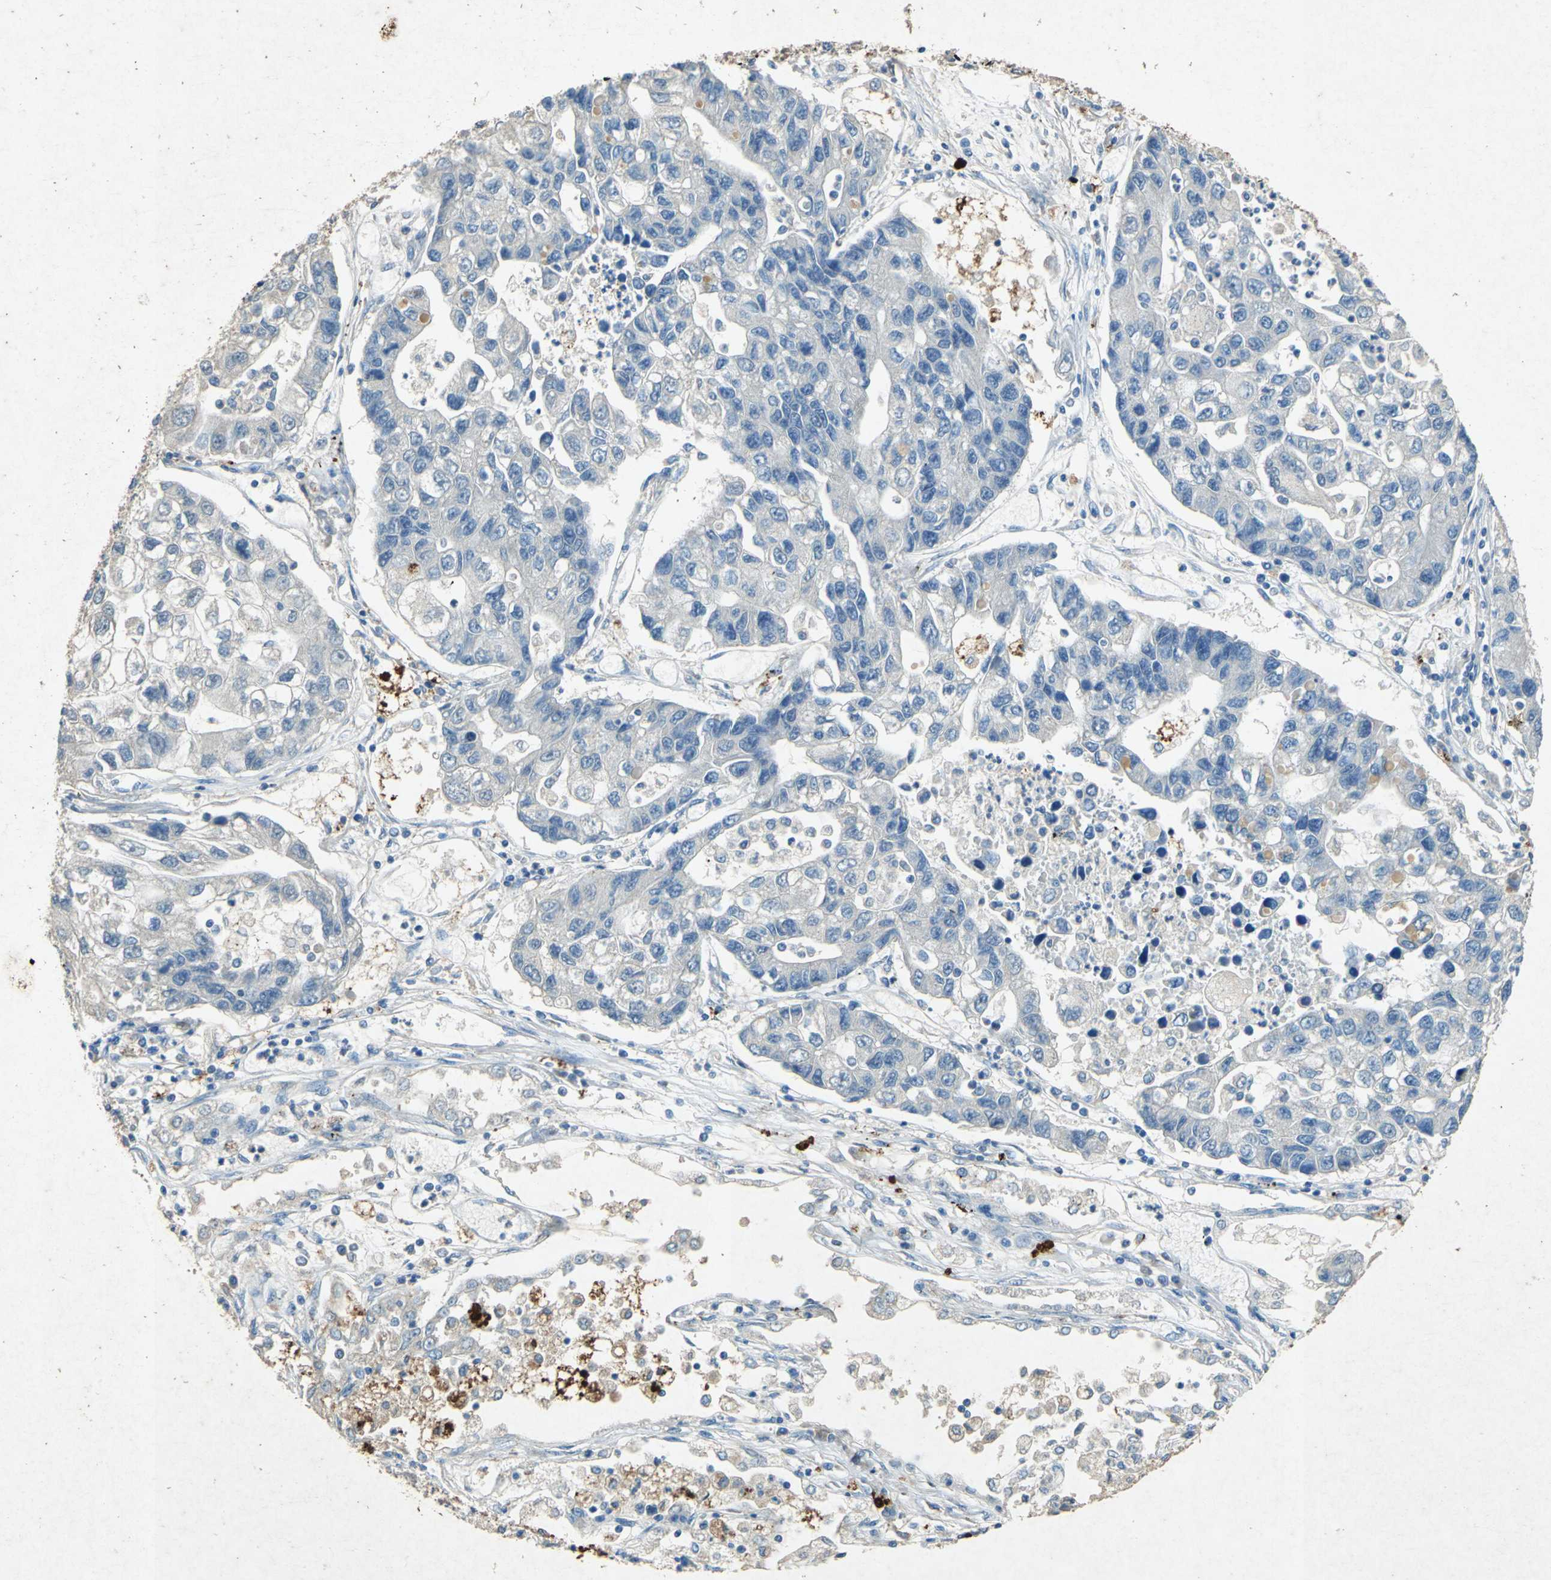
{"staining": {"intensity": "weak", "quantity": "25%-75%", "location": "cytoplasmic/membranous"}, "tissue": "lung cancer", "cell_type": "Tumor cells", "image_type": "cancer", "snomed": [{"axis": "morphology", "description": "Adenocarcinoma, NOS"}, {"axis": "topography", "description": "Lung"}], "caption": "Protein staining shows weak cytoplasmic/membranous positivity in about 25%-75% of tumor cells in lung cancer.", "gene": "ADAMTS5", "patient": {"sex": "female", "age": 51}}